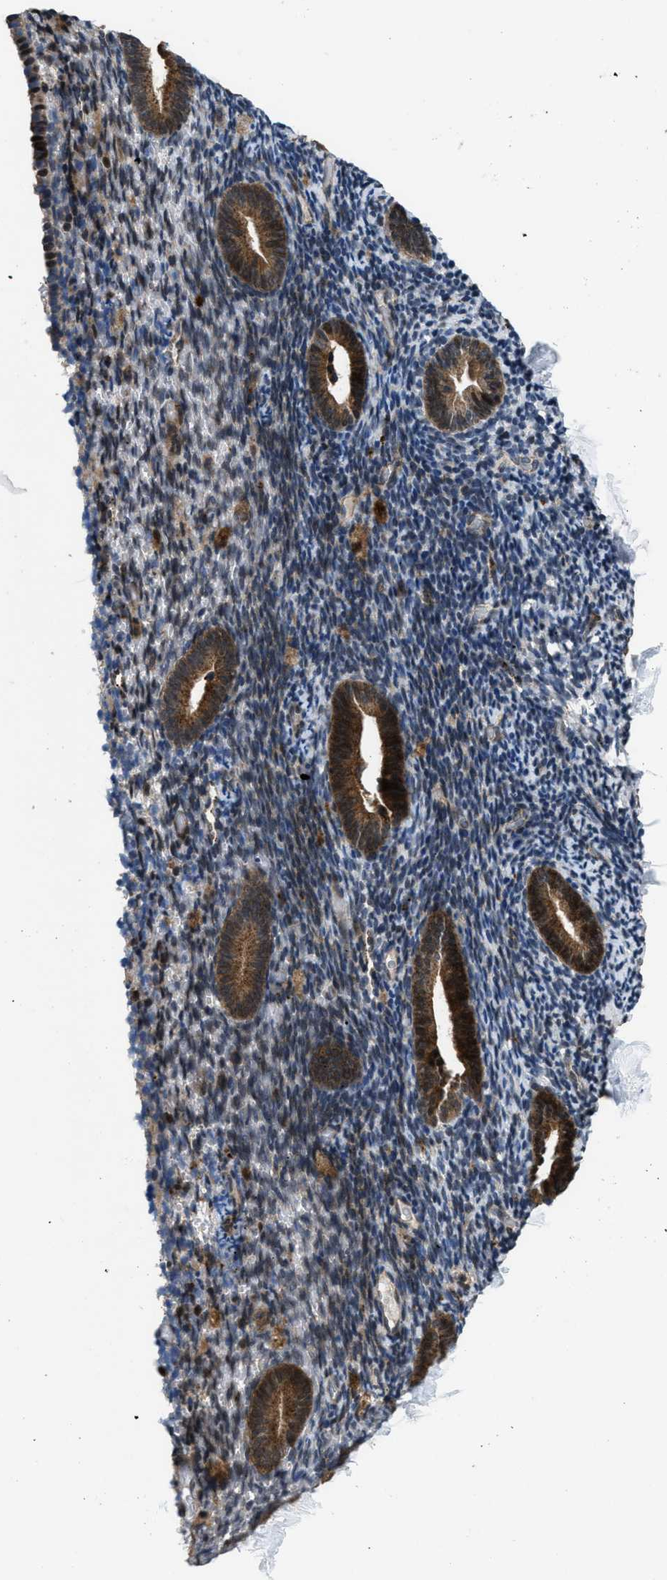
{"staining": {"intensity": "weak", "quantity": "<25%", "location": "cytoplasmic/membranous"}, "tissue": "endometrium", "cell_type": "Cells in endometrial stroma", "image_type": "normal", "snomed": [{"axis": "morphology", "description": "Normal tissue, NOS"}, {"axis": "topography", "description": "Endometrium"}], "caption": "This is an immunohistochemistry histopathology image of benign endometrium. There is no staining in cells in endometrial stroma.", "gene": "CTBS", "patient": {"sex": "female", "age": 51}}